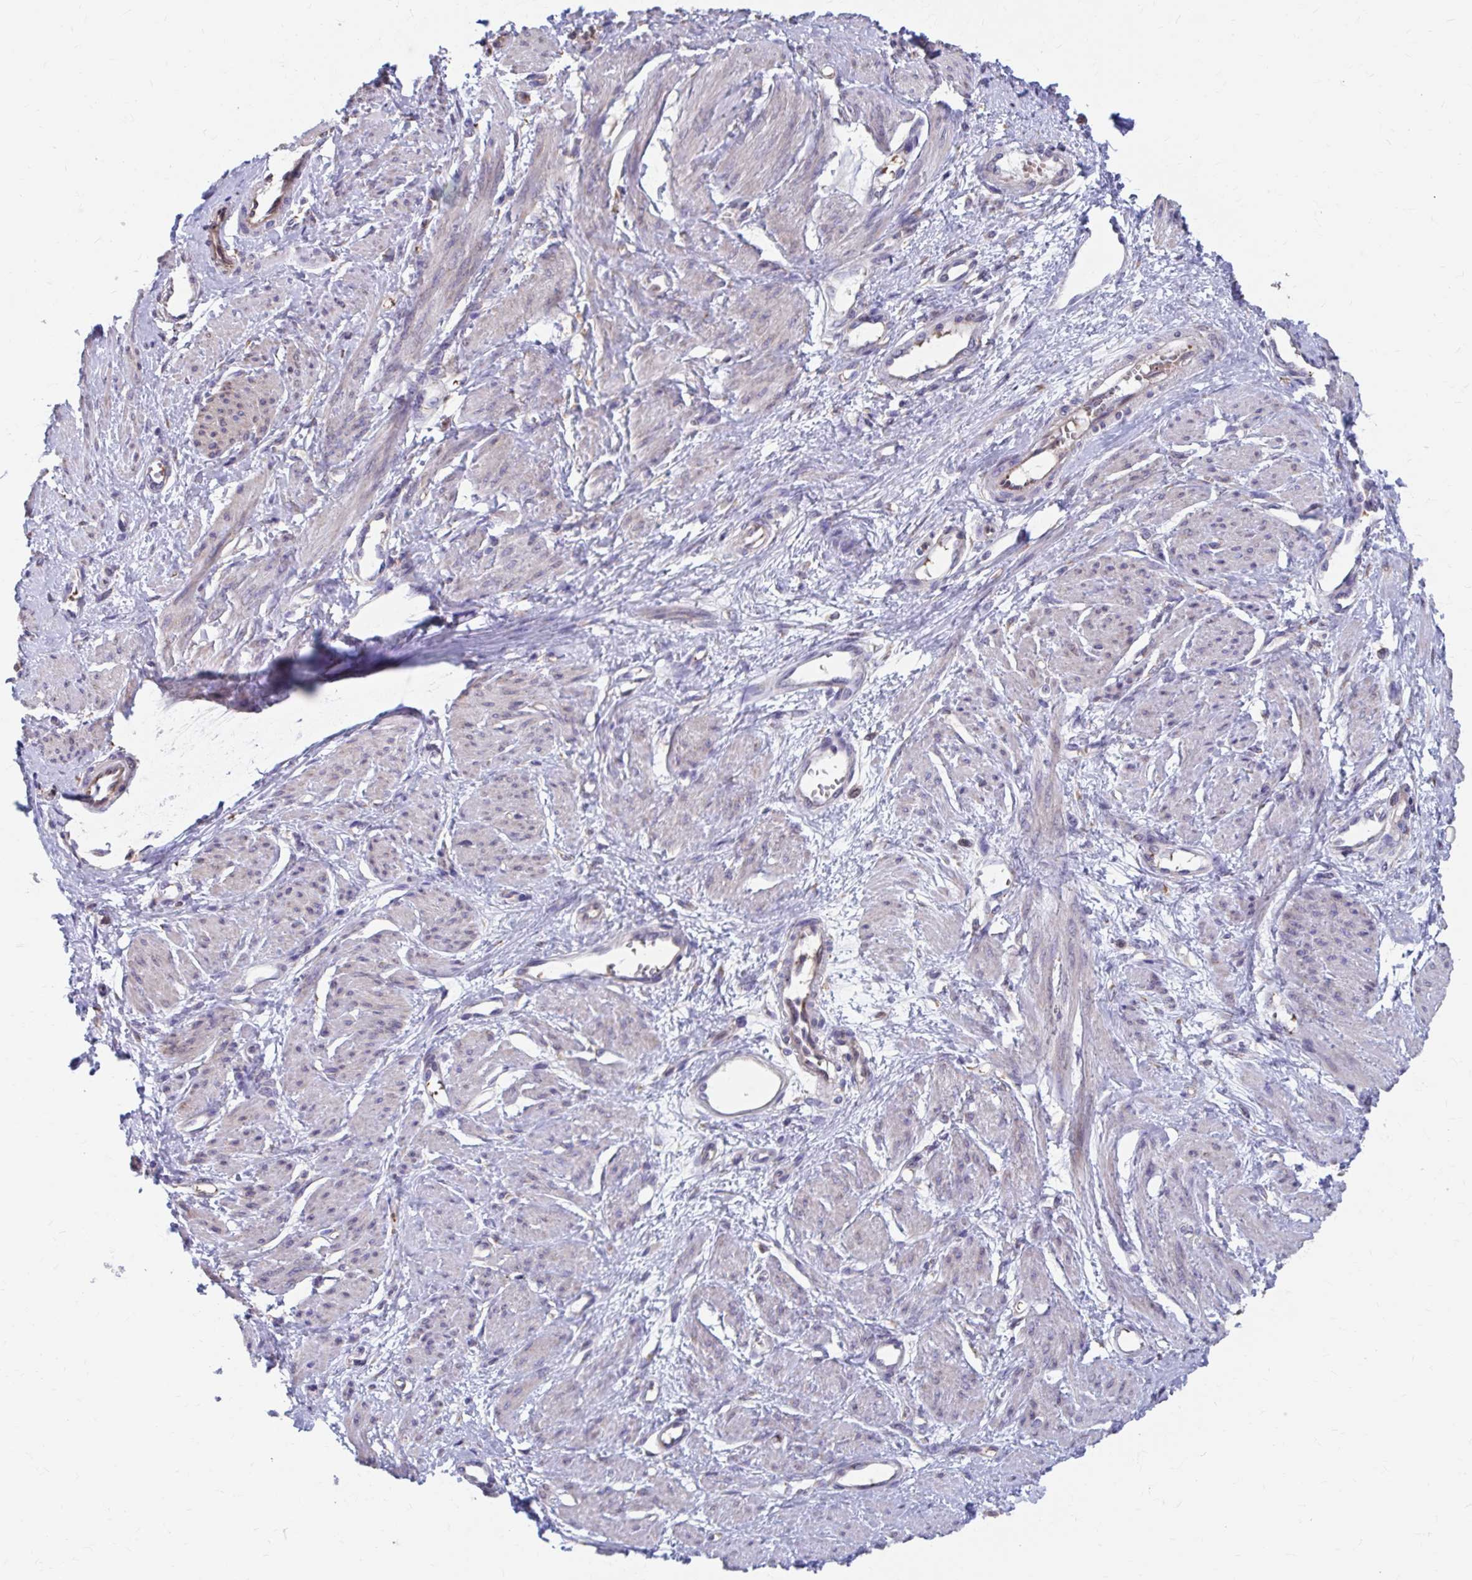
{"staining": {"intensity": "negative", "quantity": "none", "location": "none"}, "tissue": "smooth muscle", "cell_type": "Smooth muscle cells", "image_type": "normal", "snomed": [{"axis": "morphology", "description": "Normal tissue, NOS"}, {"axis": "topography", "description": "Smooth muscle"}, {"axis": "topography", "description": "Uterus"}], "caption": "A high-resolution image shows immunohistochemistry (IHC) staining of unremarkable smooth muscle, which exhibits no significant positivity in smooth muscle cells.", "gene": "FKBP2", "patient": {"sex": "female", "age": 39}}